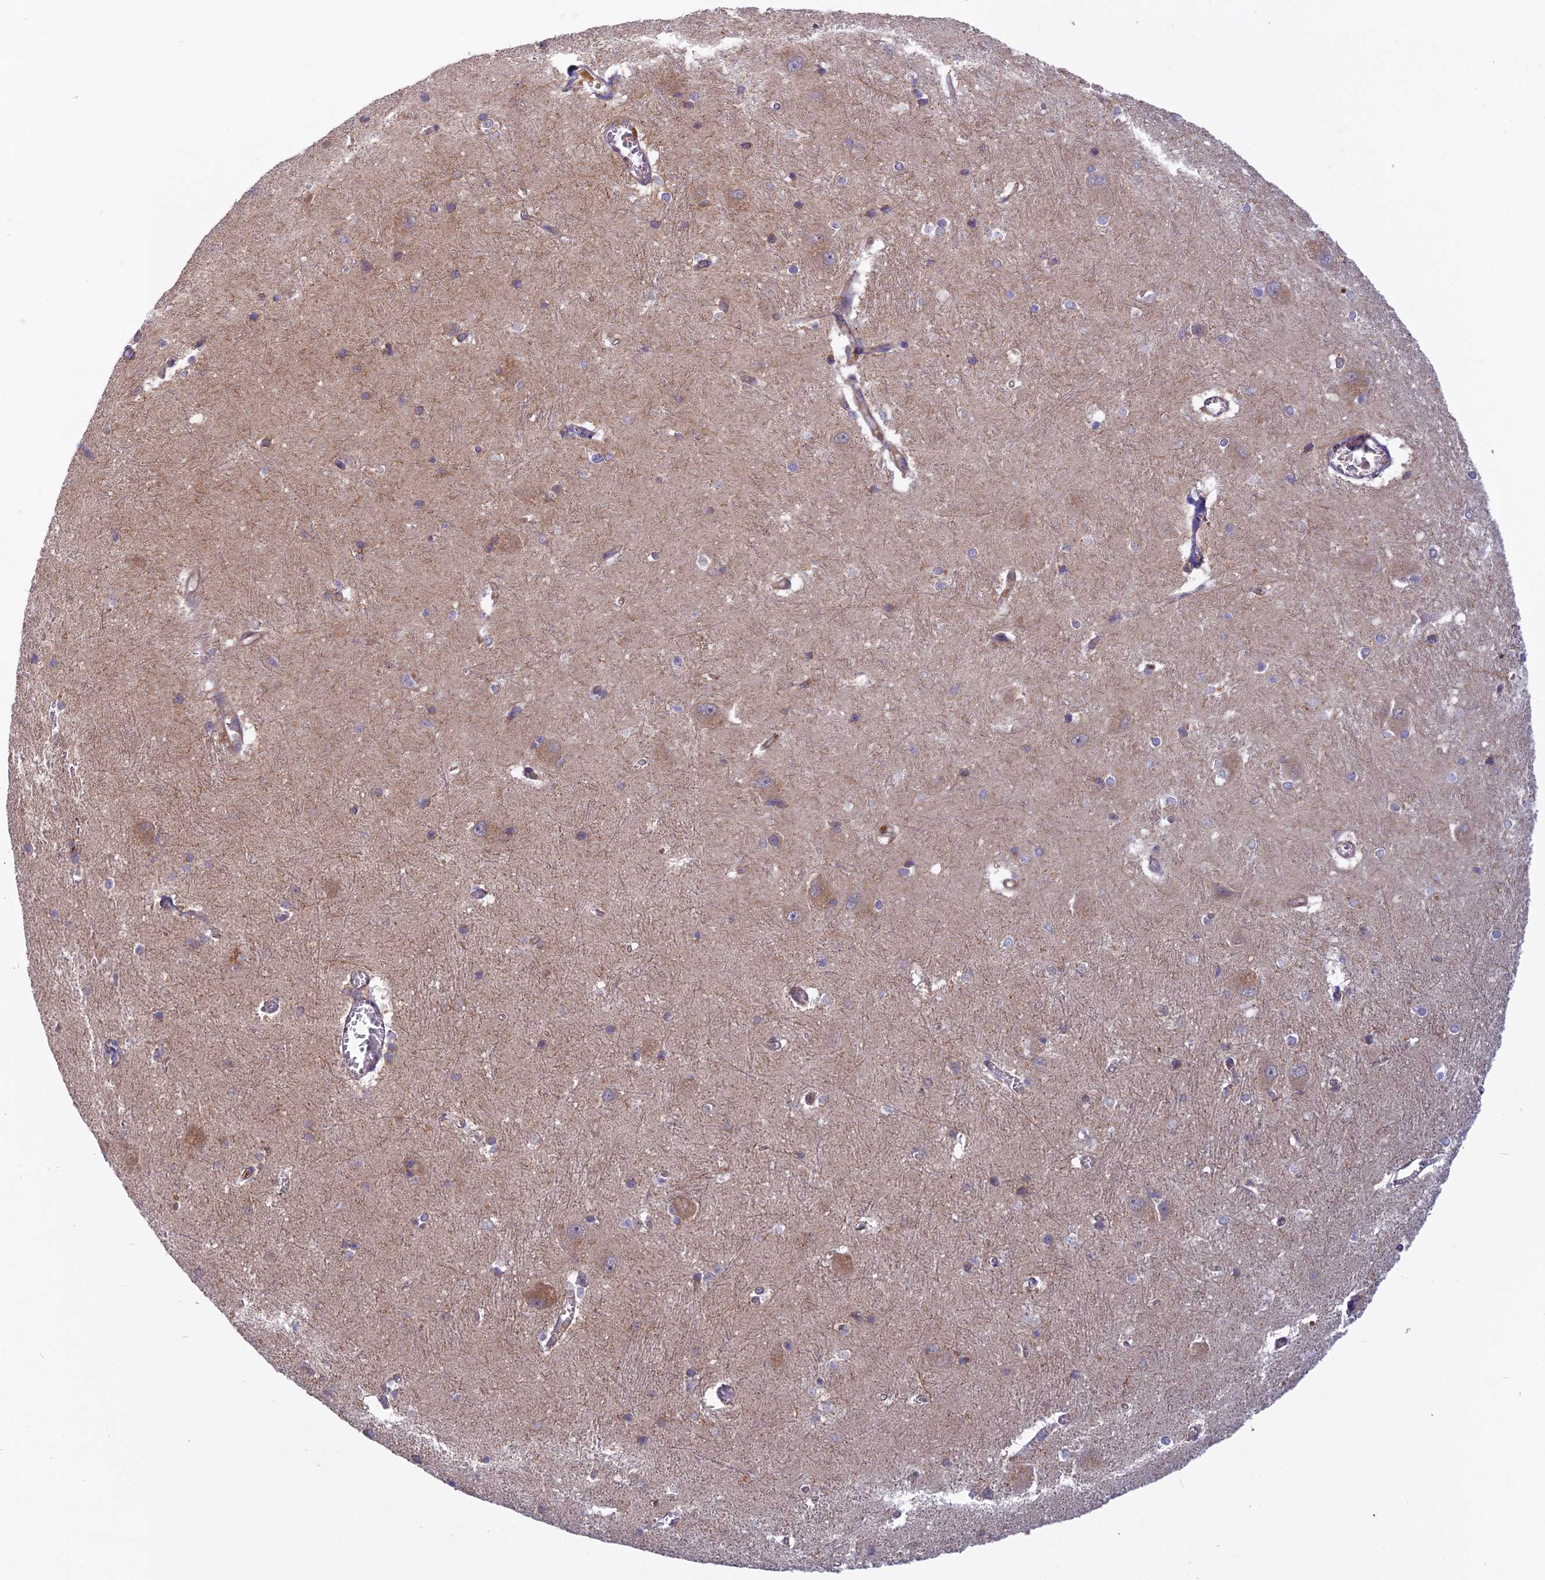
{"staining": {"intensity": "weak", "quantity": "25%-75%", "location": "cytoplasmic/membranous"}, "tissue": "caudate", "cell_type": "Glial cells", "image_type": "normal", "snomed": [{"axis": "morphology", "description": "Normal tissue, NOS"}, {"axis": "topography", "description": "Lateral ventricle wall"}], "caption": "Immunohistochemistry (IHC) micrograph of unremarkable human caudate stained for a protein (brown), which shows low levels of weak cytoplasmic/membranous expression in approximately 25%-75% of glial cells.", "gene": "CCDC167", "patient": {"sex": "male", "age": 37}}